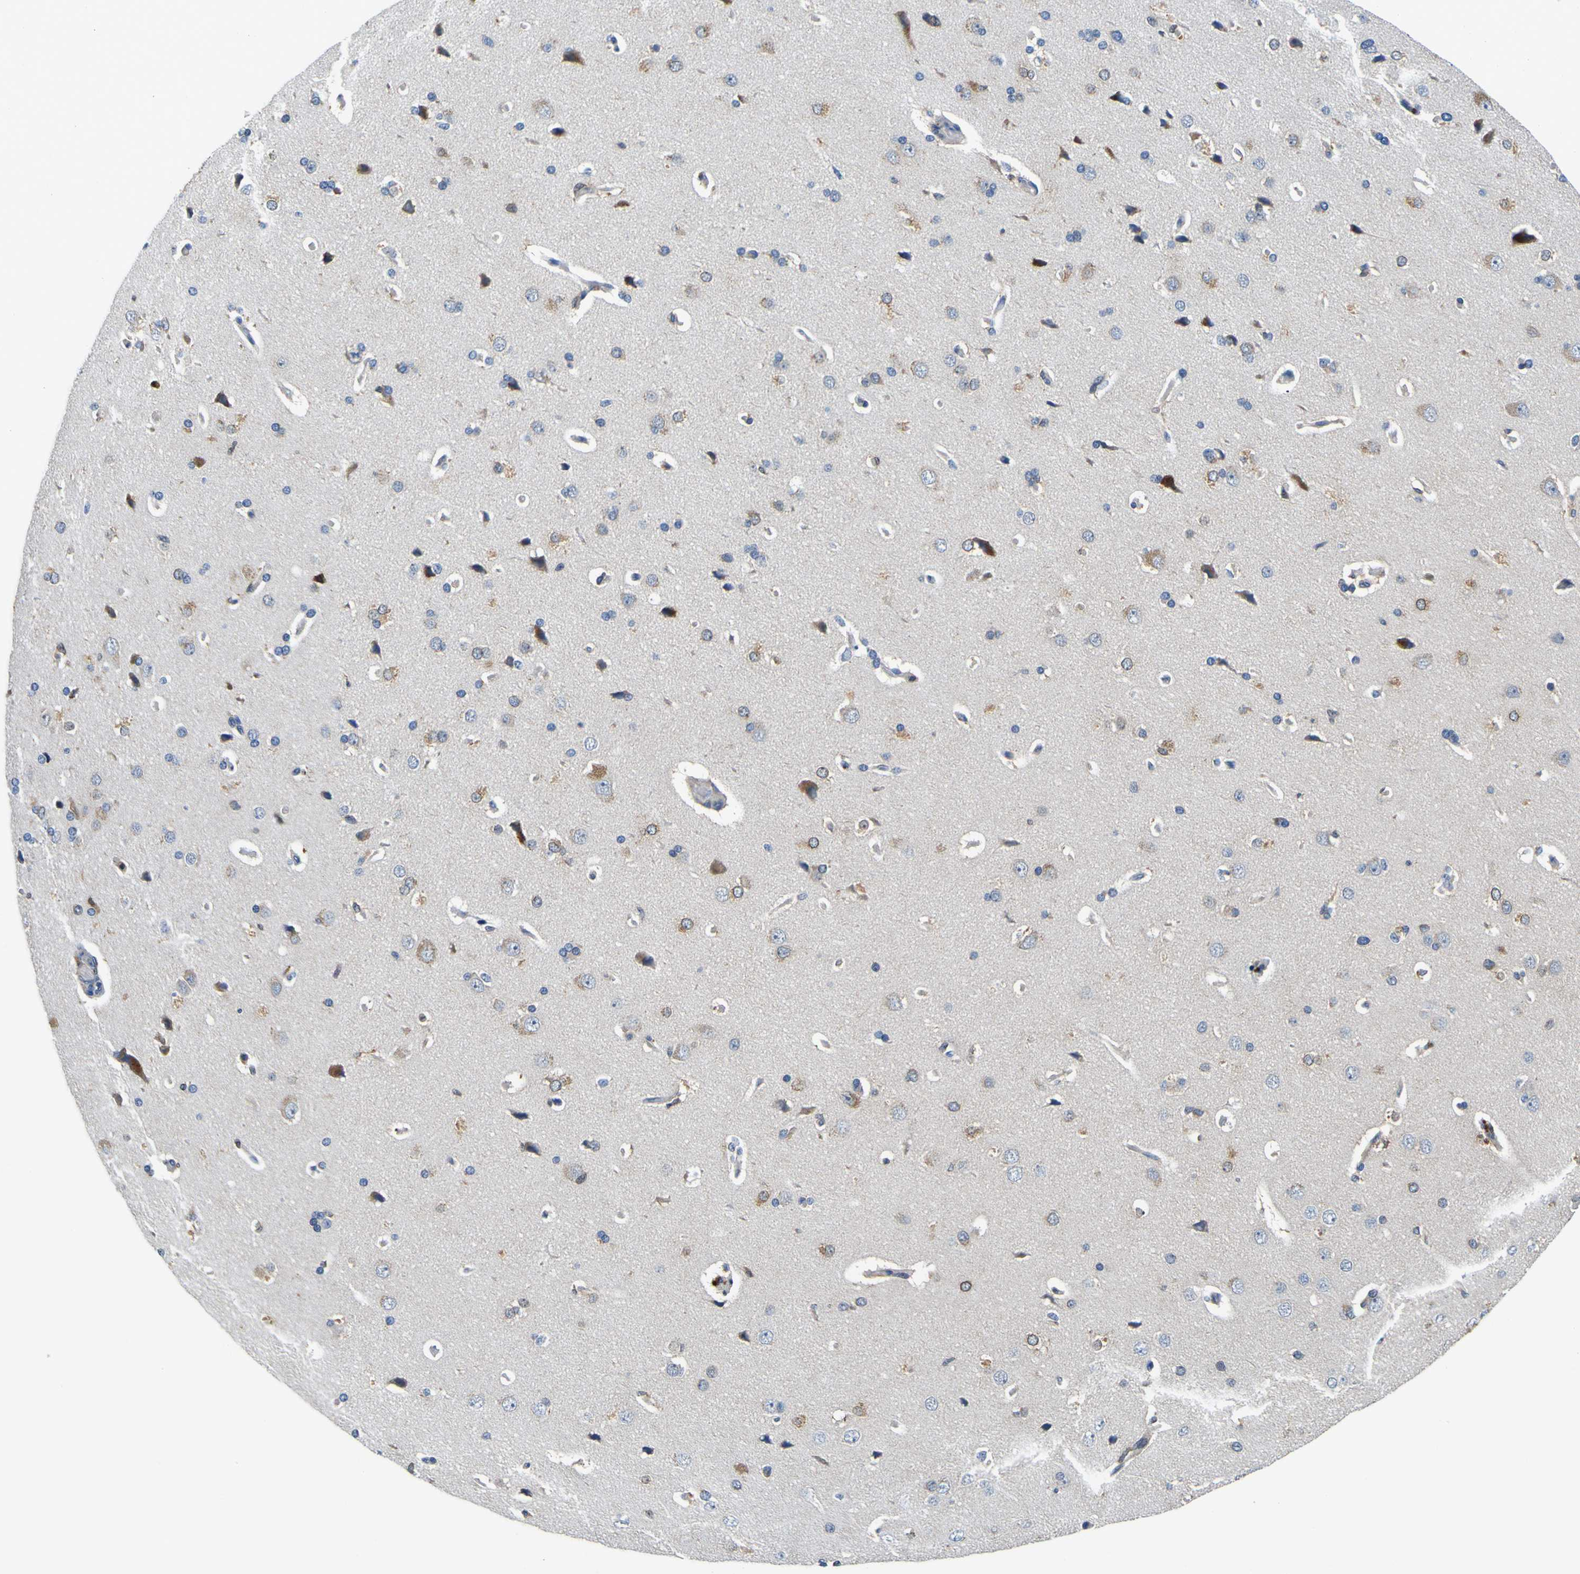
{"staining": {"intensity": "negative", "quantity": "none", "location": "none"}, "tissue": "cerebral cortex", "cell_type": "Endothelial cells", "image_type": "normal", "snomed": [{"axis": "morphology", "description": "Normal tissue, NOS"}, {"axis": "topography", "description": "Cerebral cortex"}], "caption": "Normal cerebral cortex was stained to show a protein in brown. There is no significant expression in endothelial cells.", "gene": "TNIK", "patient": {"sex": "male", "age": 62}}